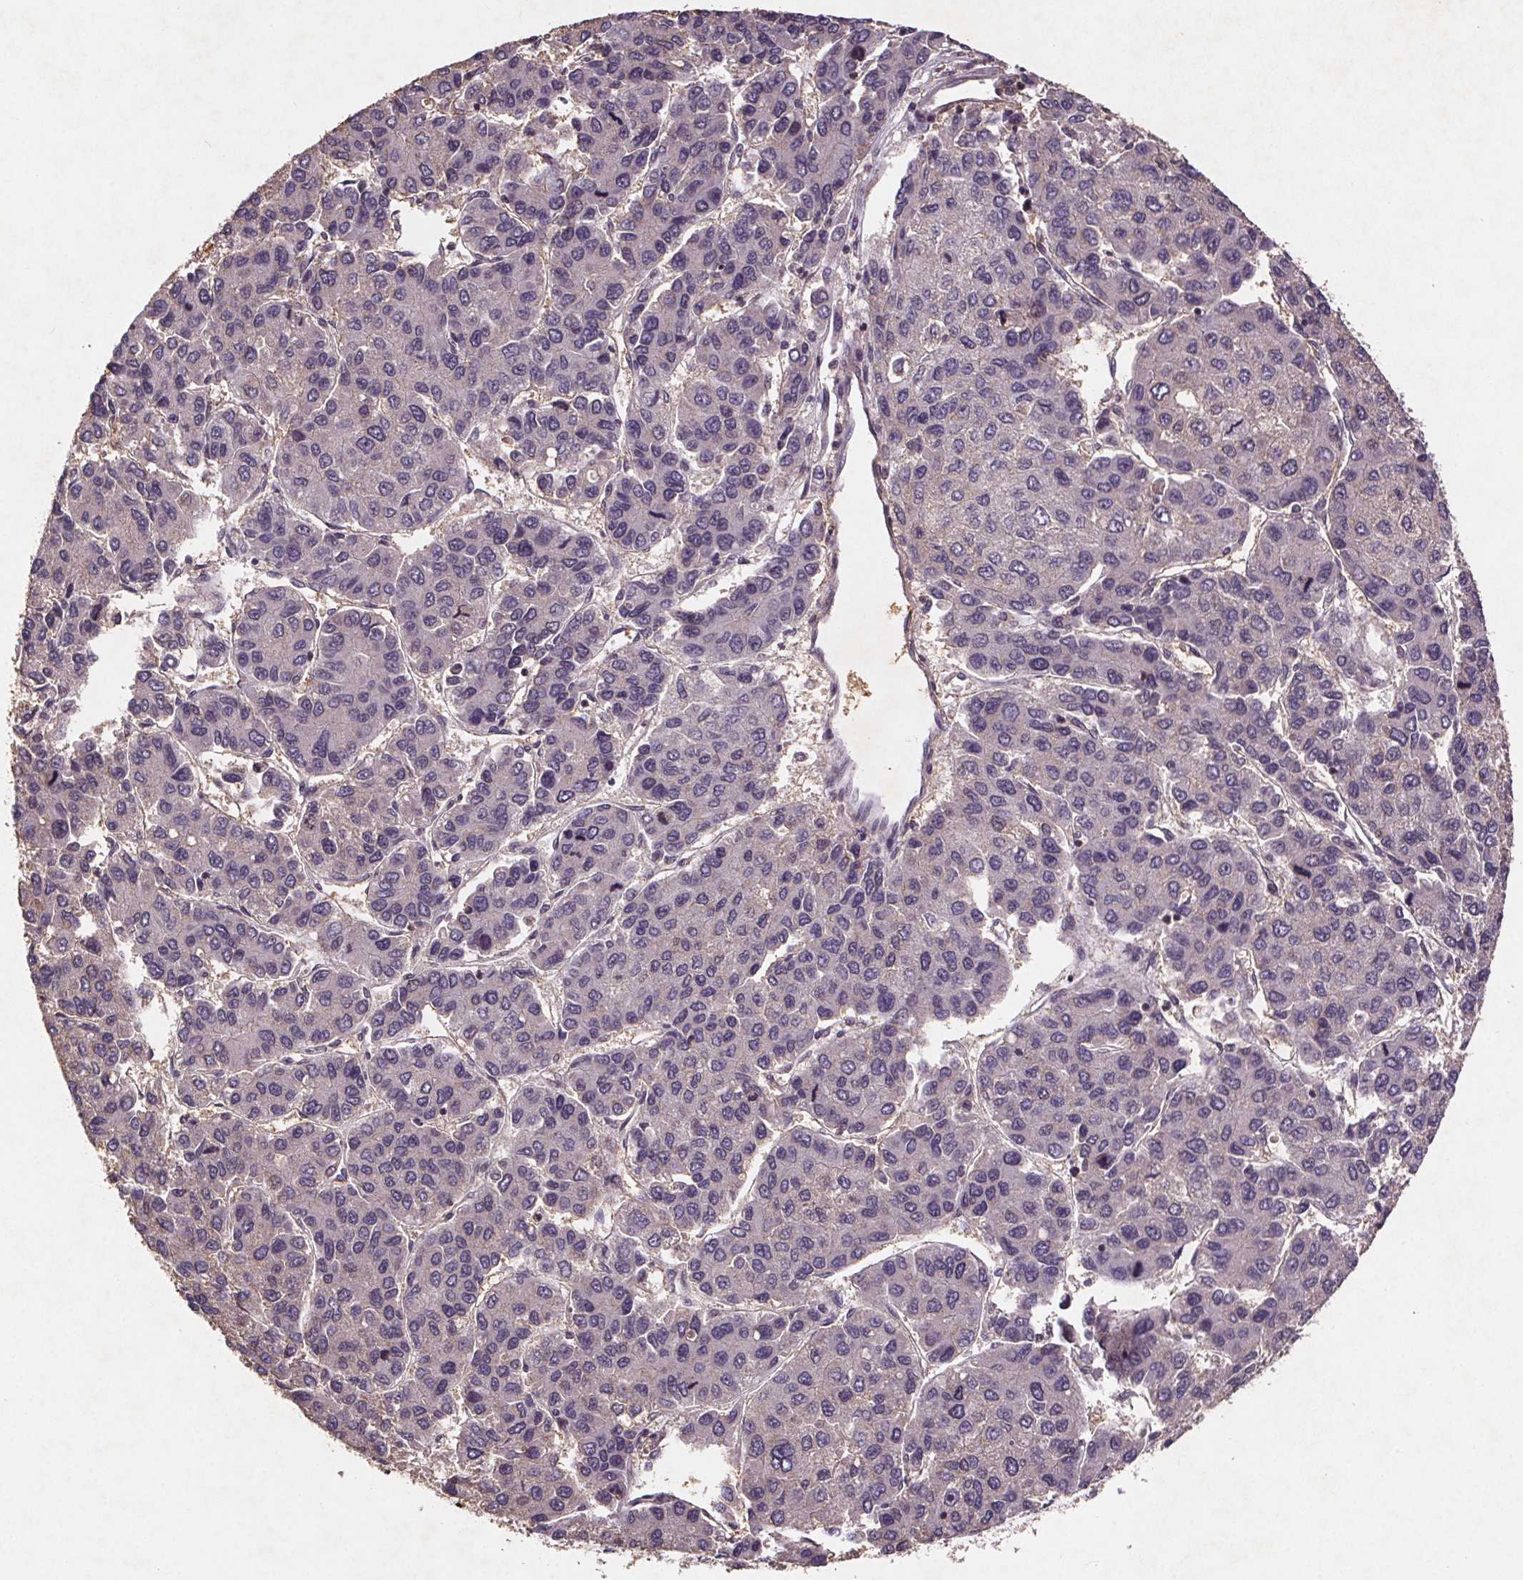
{"staining": {"intensity": "negative", "quantity": "none", "location": "none"}, "tissue": "liver cancer", "cell_type": "Tumor cells", "image_type": "cancer", "snomed": [{"axis": "morphology", "description": "Carcinoma, Hepatocellular, NOS"}, {"axis": "topography", "description": "Liver"}], "caption": "Immunohistochemistry (IHC) histopathology image of hepatocellular carcinoma (liver) stained for a protein (brown), which shows no staining in tumor cells.", "gene": "STRN3", "patient": {"sex": "female", "age": 66}}